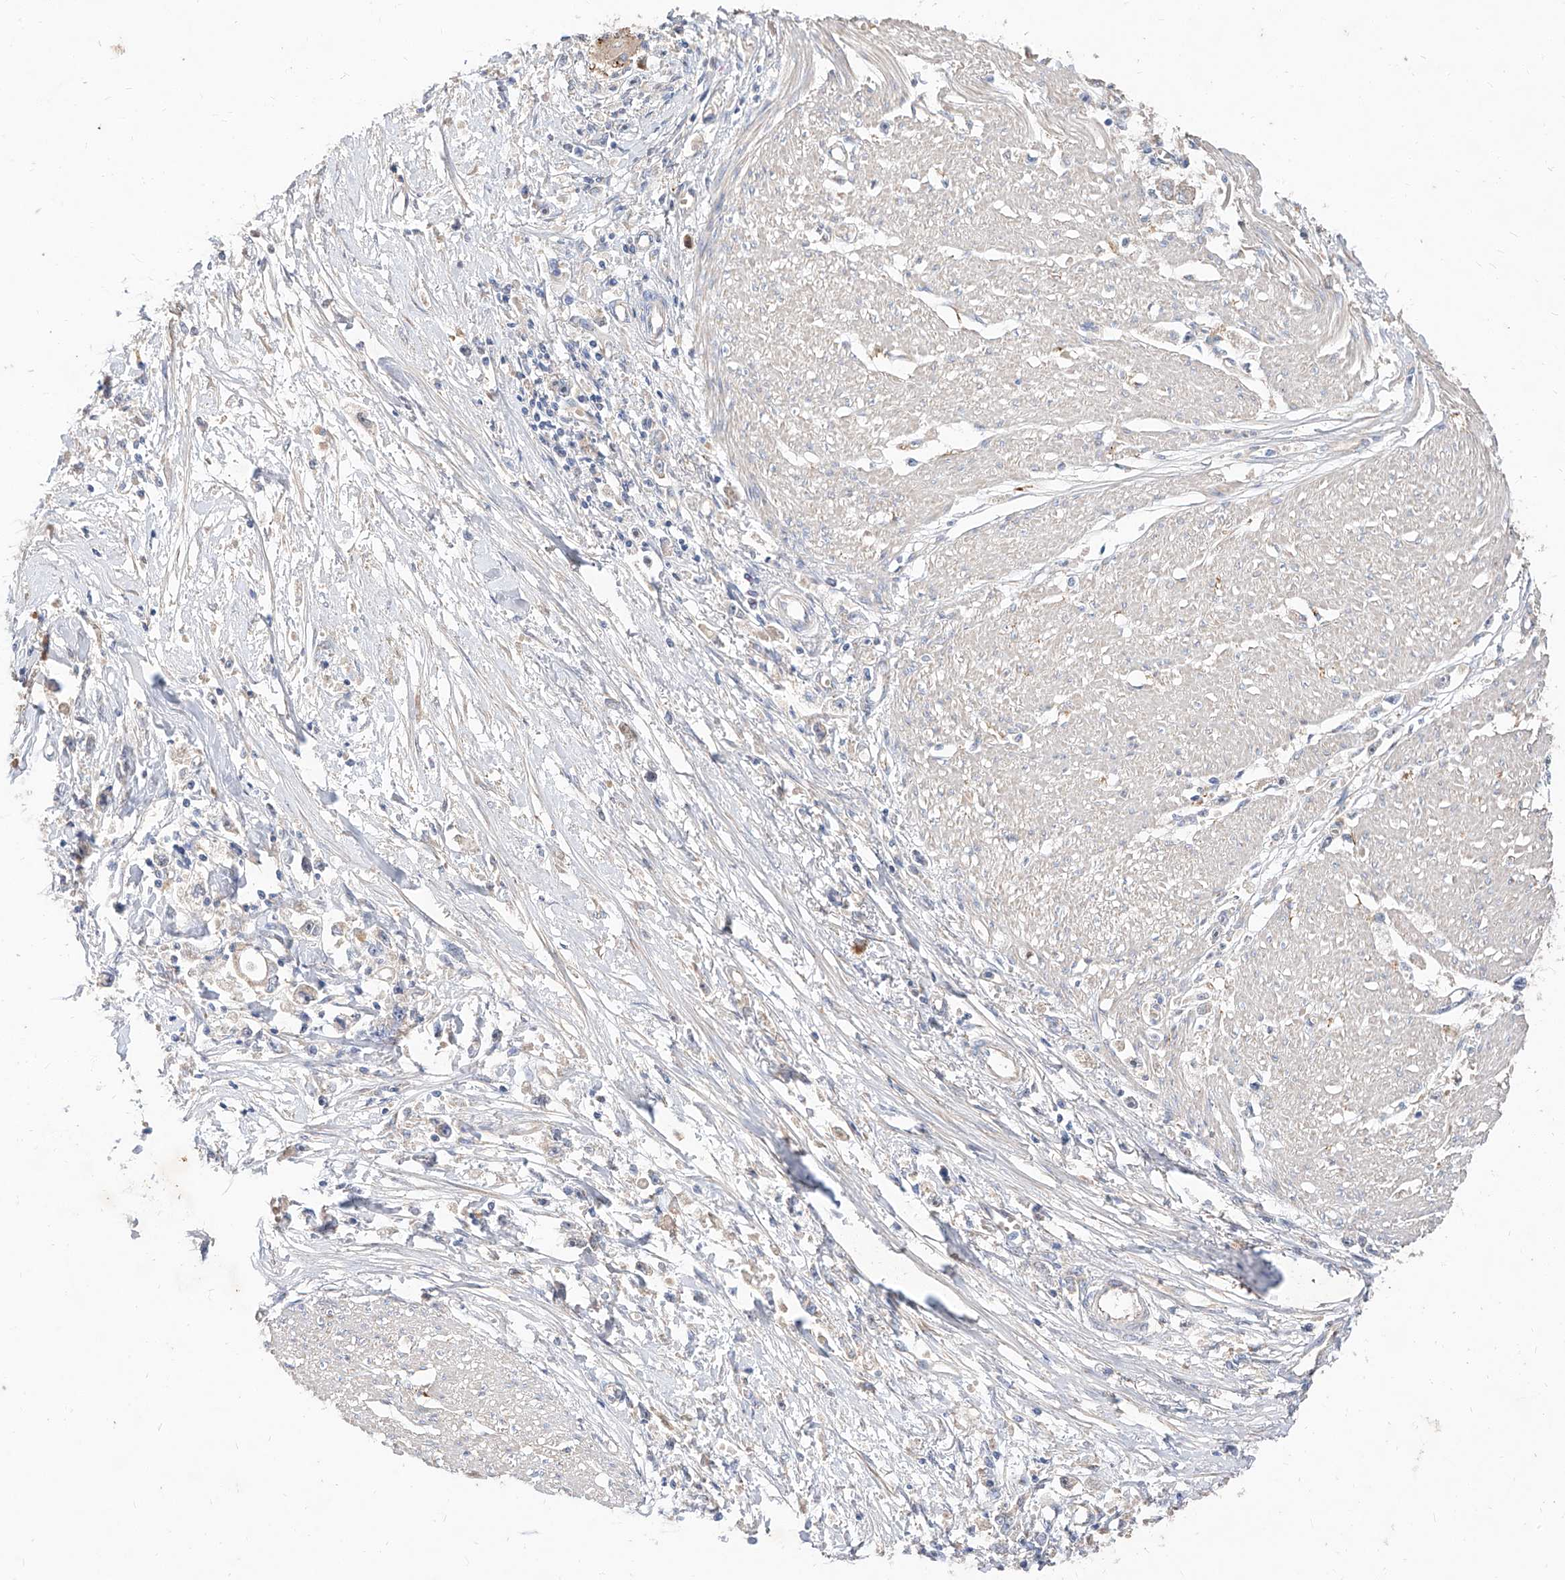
{"staining": {"intensity": "negative", "quantity": "none", "location": "none"}, "tissue": "stomach cancer", "cell_type": "Tumor cells", "image_type": "cancer", "snomed": [{"axis": "morphology", "description": "Adenocarcinoma, NOS"}, {"axis": "topography", "description": "Stomach"}], "caption": "The IHC photomicrograph has no significant staining in tumor cells of stomach adenocarcinoma tissue.", "gene": "DIRAS3", "patient": {"sex": "female", "age": 59}}